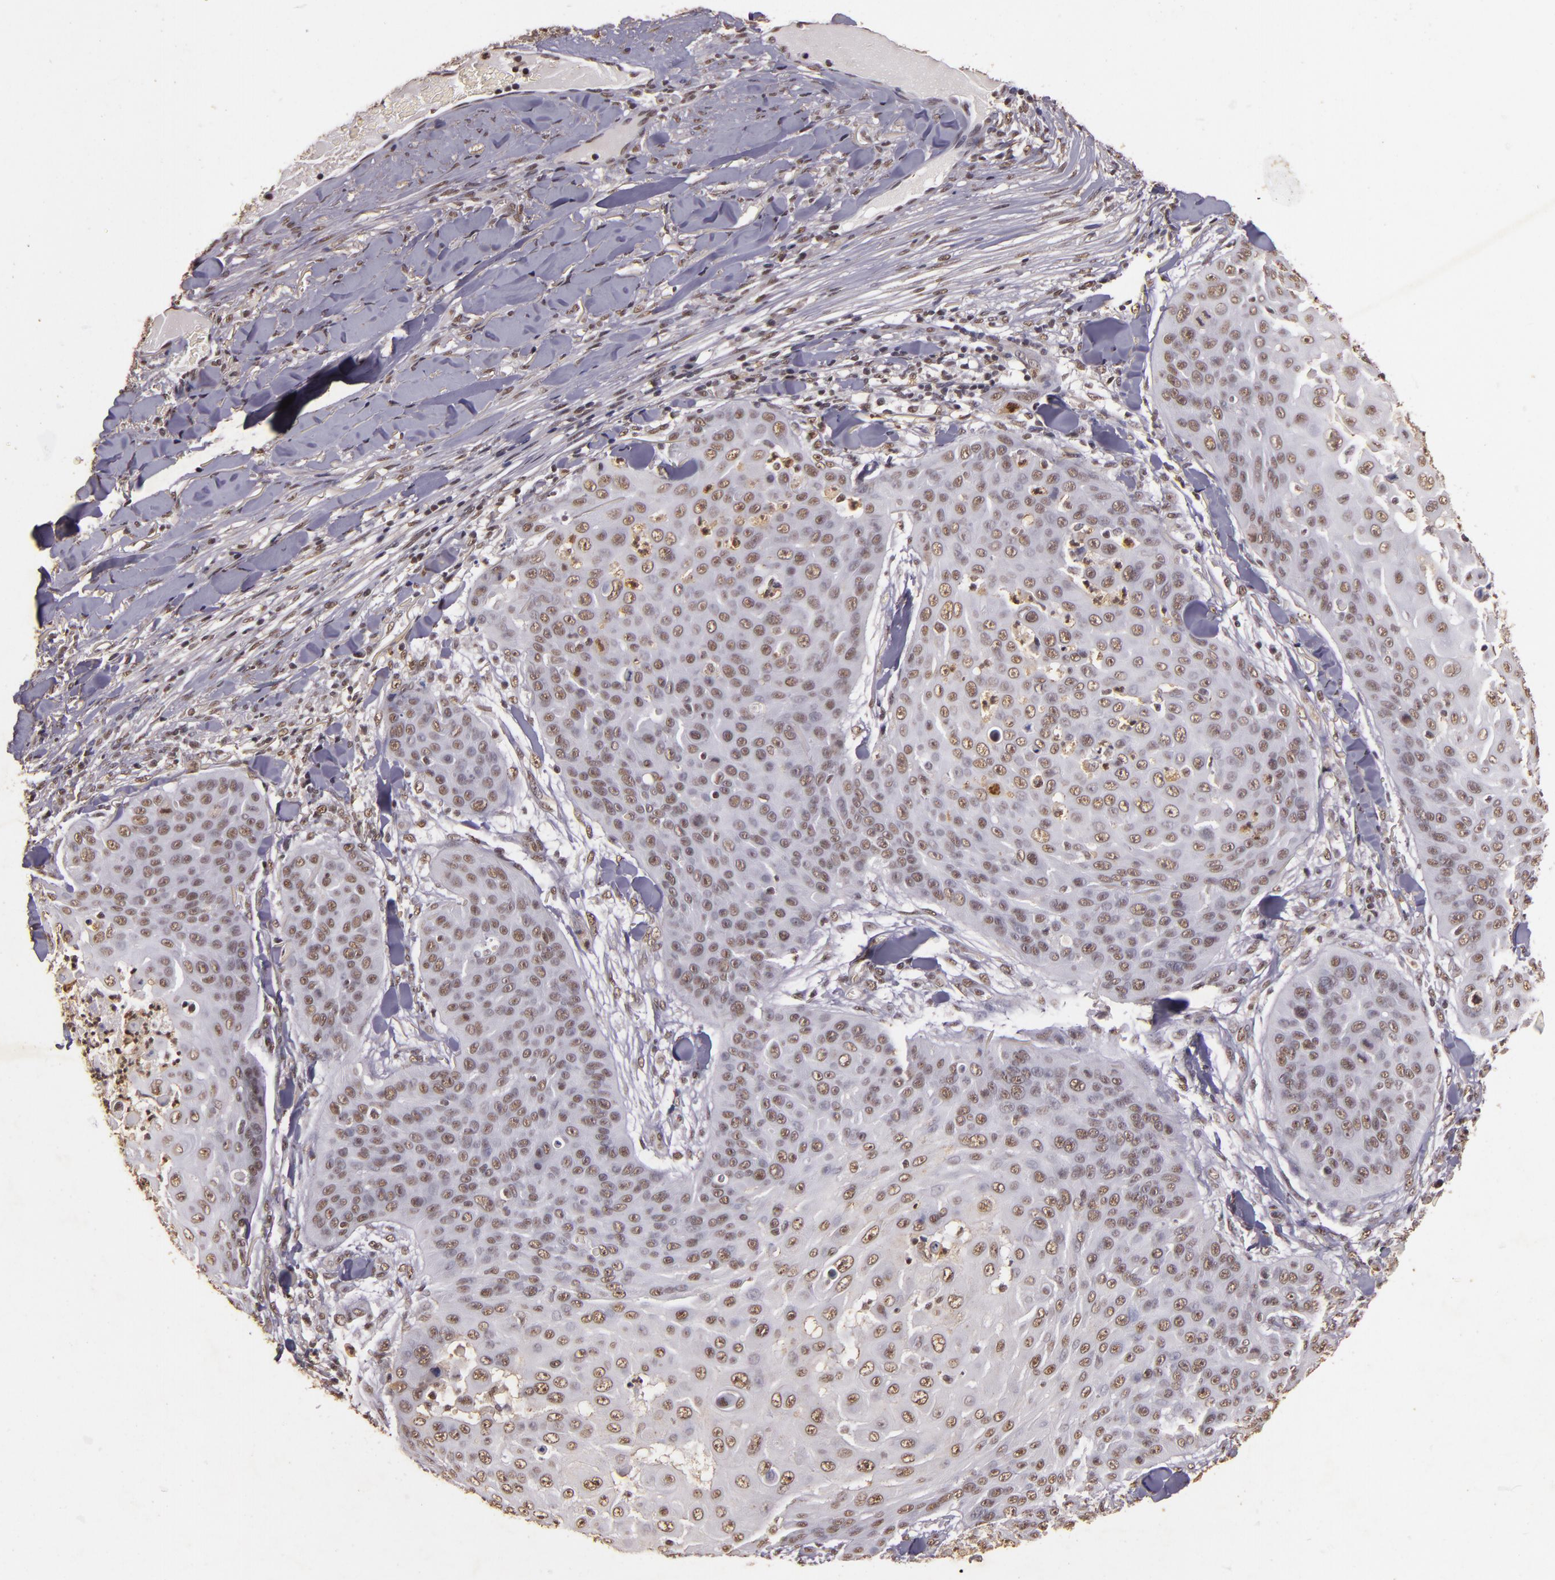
{"staining": {"intensity": "weak", "quantity": "25%-75%", "location": "nuclear"}, "tissue": "skin cancer", "cell_type": "Tumor cells", "image_type": "cancer", "snomed": [{"axis": "morphology", "description": "Squamous cell carcinoma, NOS"}, {"axis": "topography", "description": "Skin"}], "caption": "The micrograph shows a brown stain indicating the presence of a protein in the nuclear of tumor cells in skin cancer (squamous cell carcinoma).", "gene": "CBX3", "patient": {"sex": "male", "age": 82}}